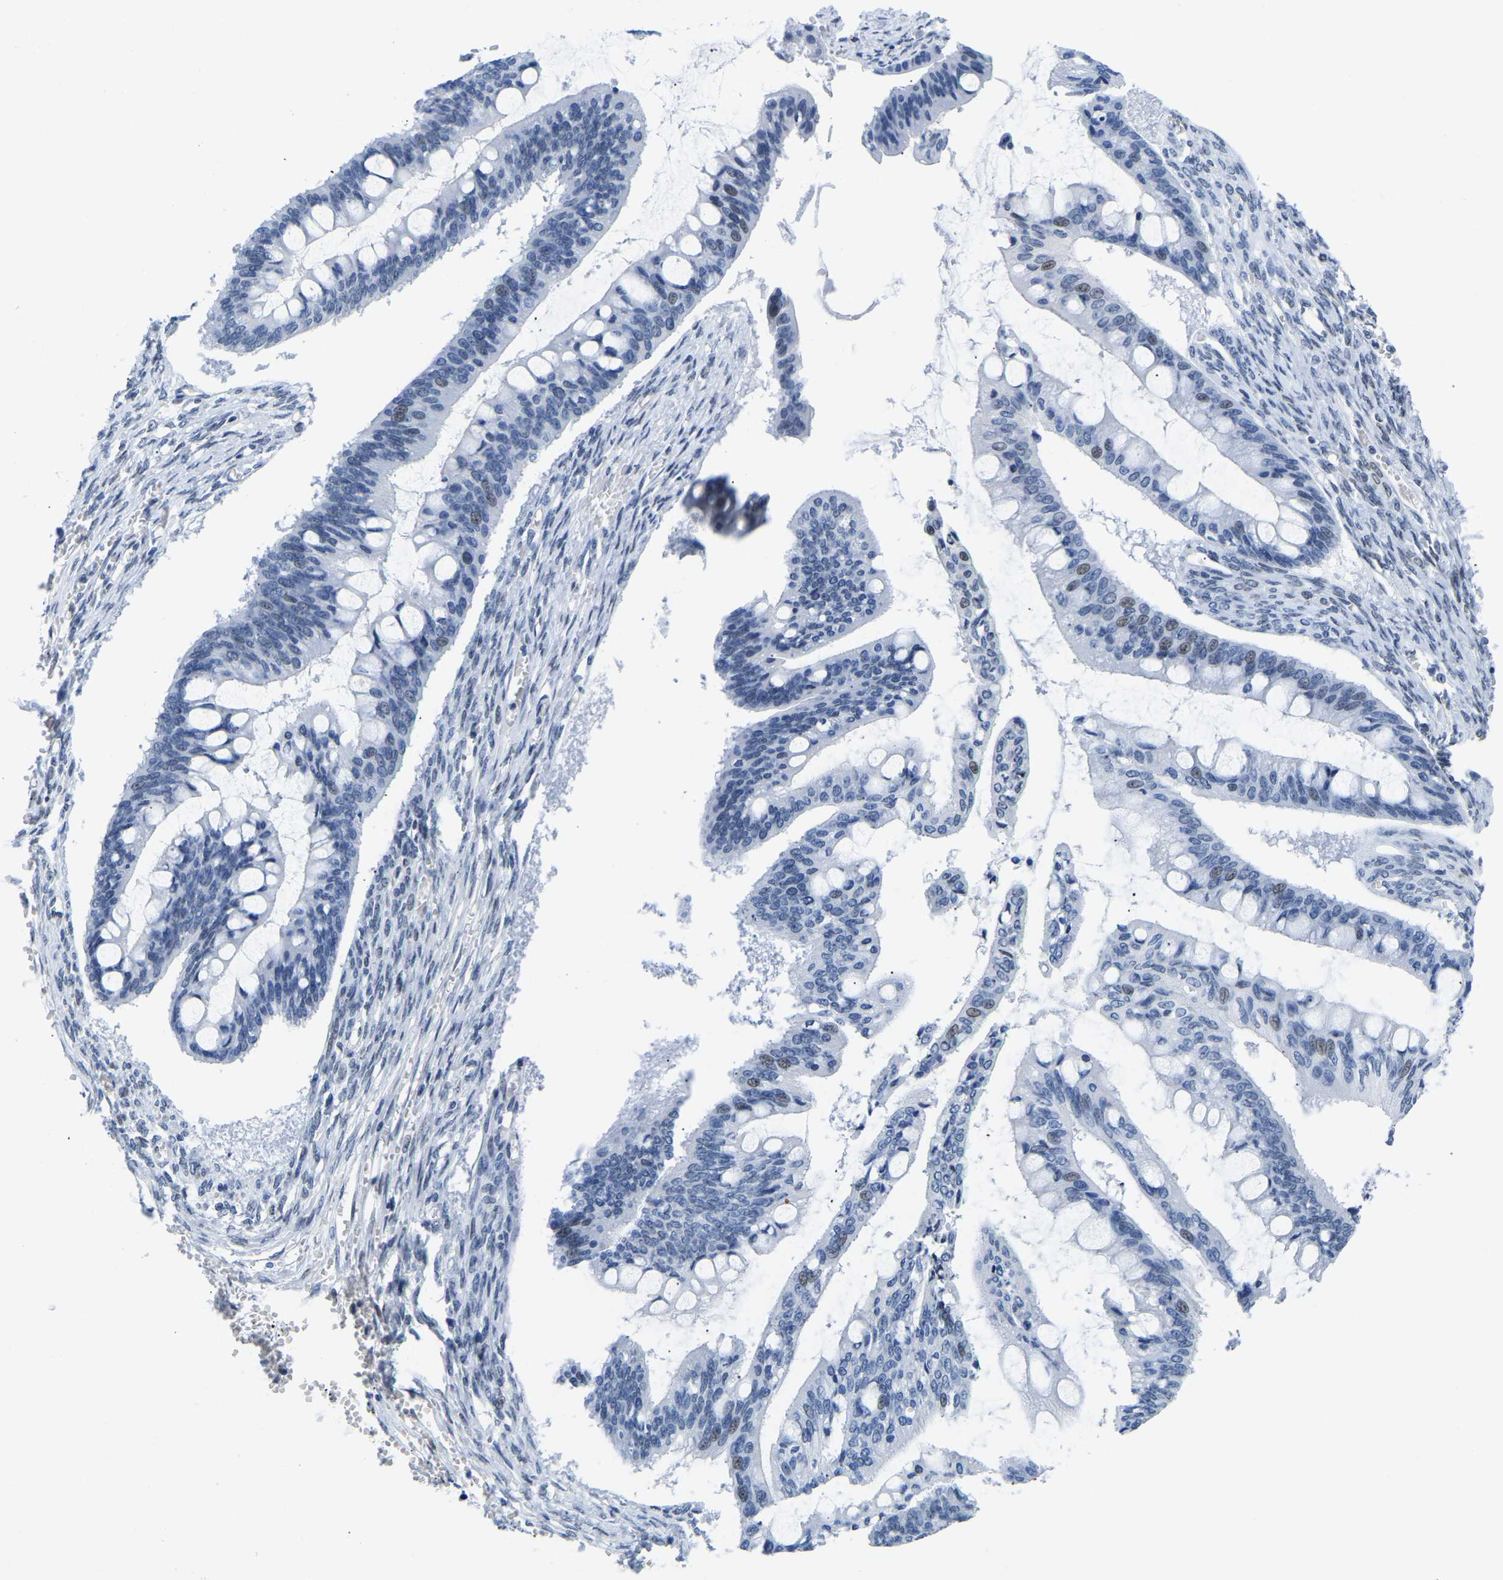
{"staining": {"intensity": "weak", "quantity": "<25%", "location": "nuclear"}, "tissue": "ovarian cancer", "cell_type": "Tumor cells", "image_type": "cancer", "snomed": [{"axis": "morphology", "description": "Cystadenocarcinoma, mucinous, NOS"}, {"axis": "topography", "description": "Ovary"}], "caption": "Immunohistochemistry (IHC) micrograph of neoplastic tissue: human ovarian cancer (mucinous cystadenocarcinoma) stained with DAB displays no significant protein staining in tumor cells. (DAB IHC with hematoxylin counter stain).", "gene": "UPK3A", "patient": {"sex": "female", "age": 73}}